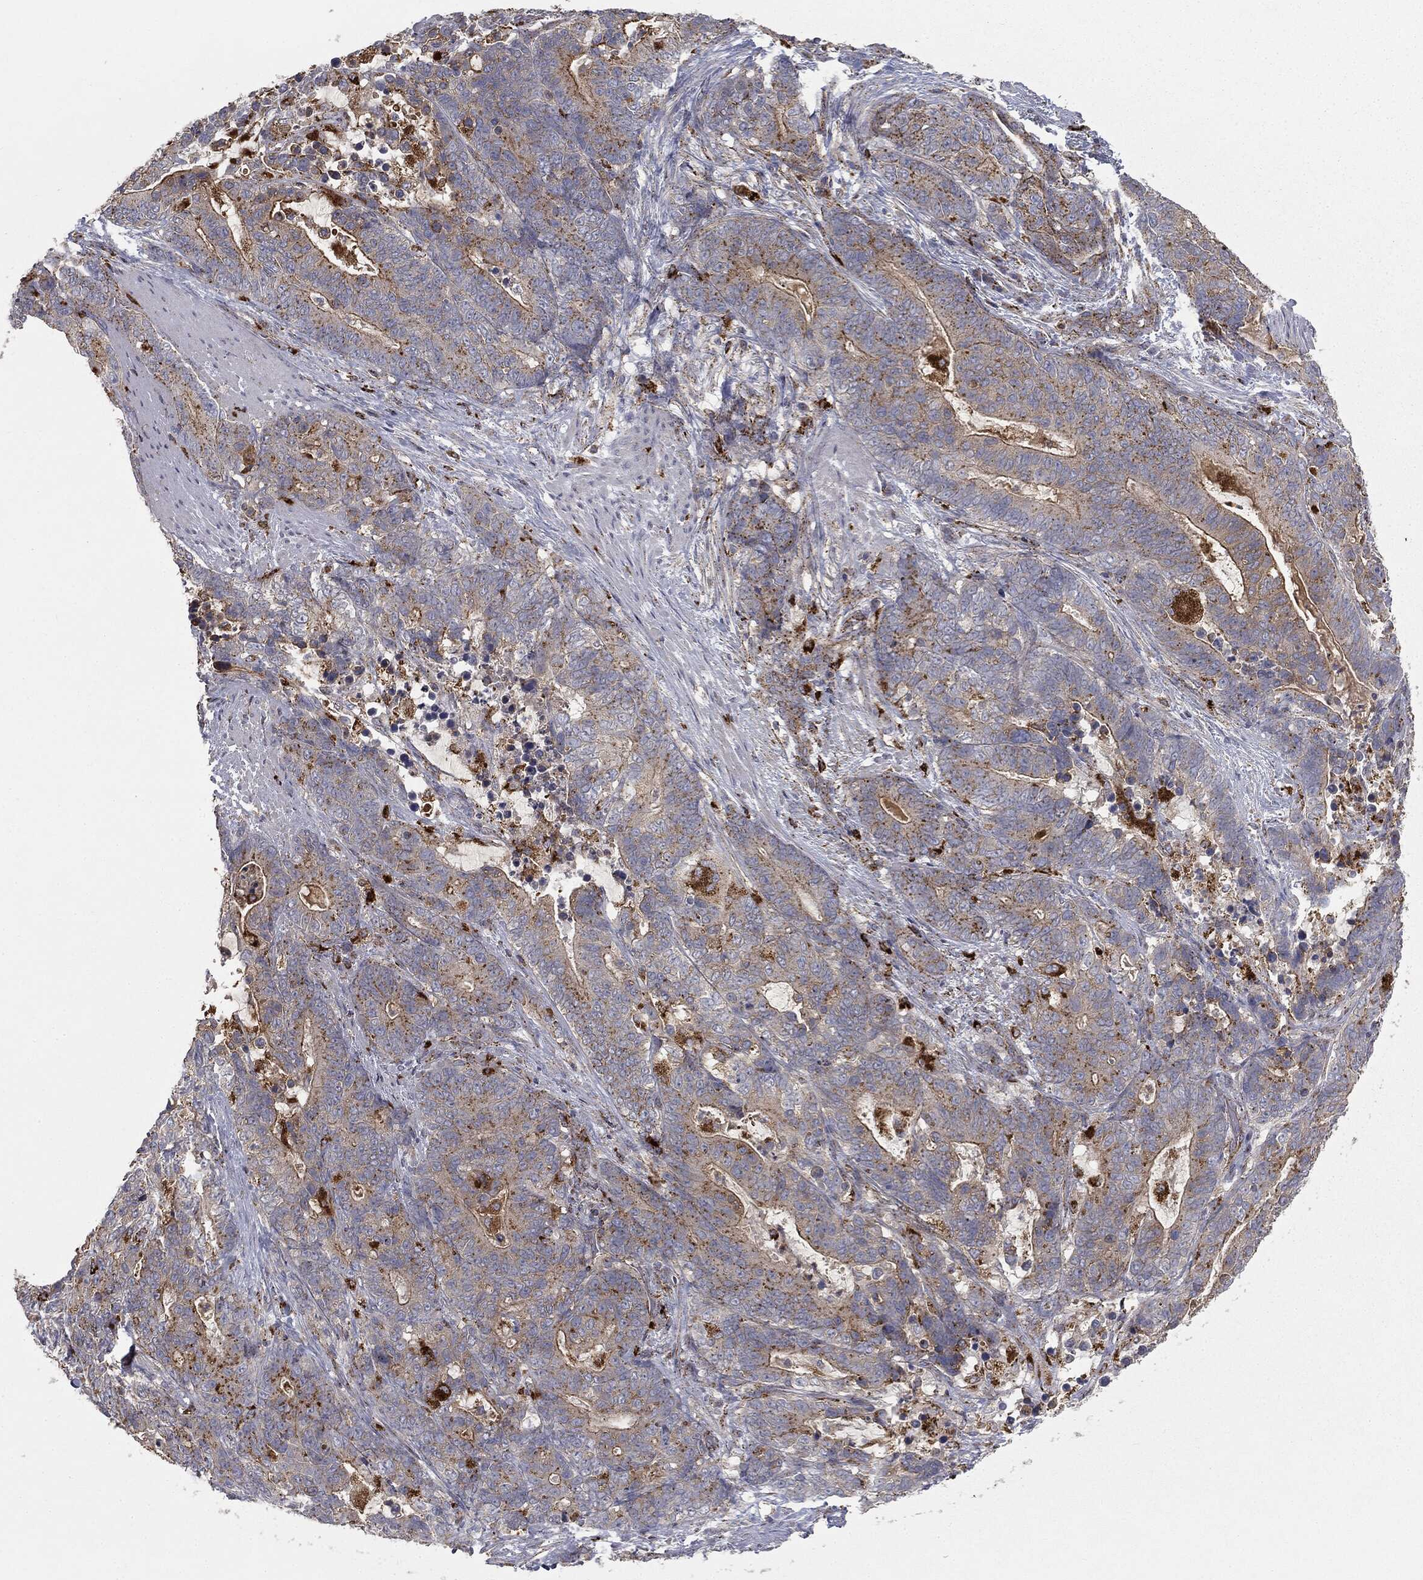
{"staining": {"intensity": "moderate", "quantity": "25%-75%", "location": "cytoplasmic/membranous"}, "tissue": "stomach cancer", "cell_type": "Tumor cells", "image_type": "cancer", "snomed": [{"axis": "morphology", "description": "Normal tissue, NOS"}, {"axis": "morphology", "description": "Adenocarcinoma, NOS"}, {"axis": "topography", "description": "Stomach"}], "caption": "Protein analysis of adenocarcinoma (stomach) tissue shows moderate cytoplasmic/membranous positivity in about 25%-75% of tumor cells.", "gene": "CTSA", "patient": {"sex": "female", "age": 64}}